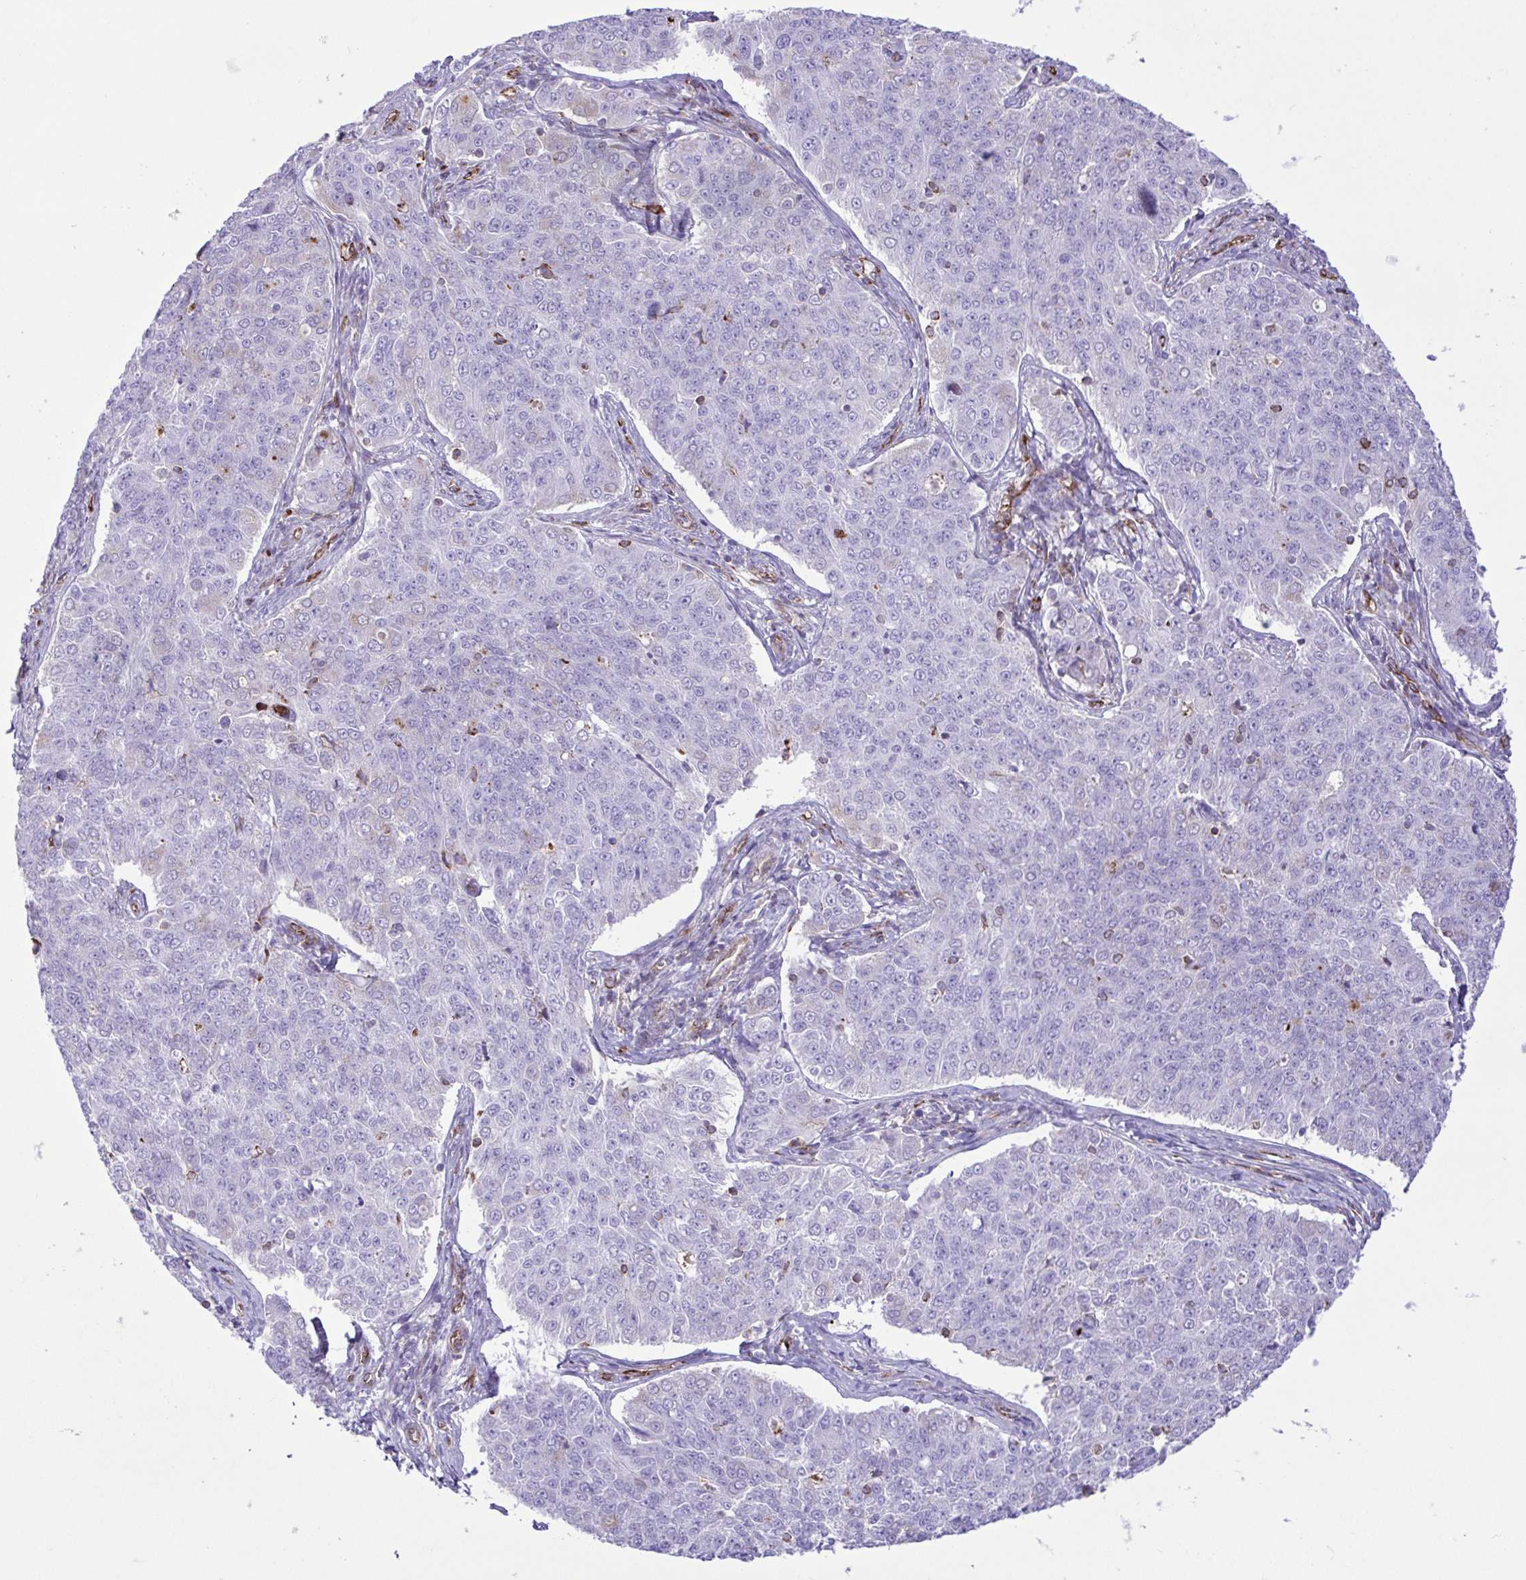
{"staining": {"intensity": "negative", "quantity": "none", "location": "none"}, "tissue": "endometrial cancer", "cell_type": "Tumor cells", "image_type": "cancer", "snomed": [{"axis": "morphology", "description": "Adenocarcinoma, NOS"}, {"axis": "topography", "description": "Endometrium"}], "caption": "Immunohistochemical staining of endometrial cancer shows no significant positivity in tumor cells.", "gene": "FLT1", "patient": {"sex": "female", "age": 43}}